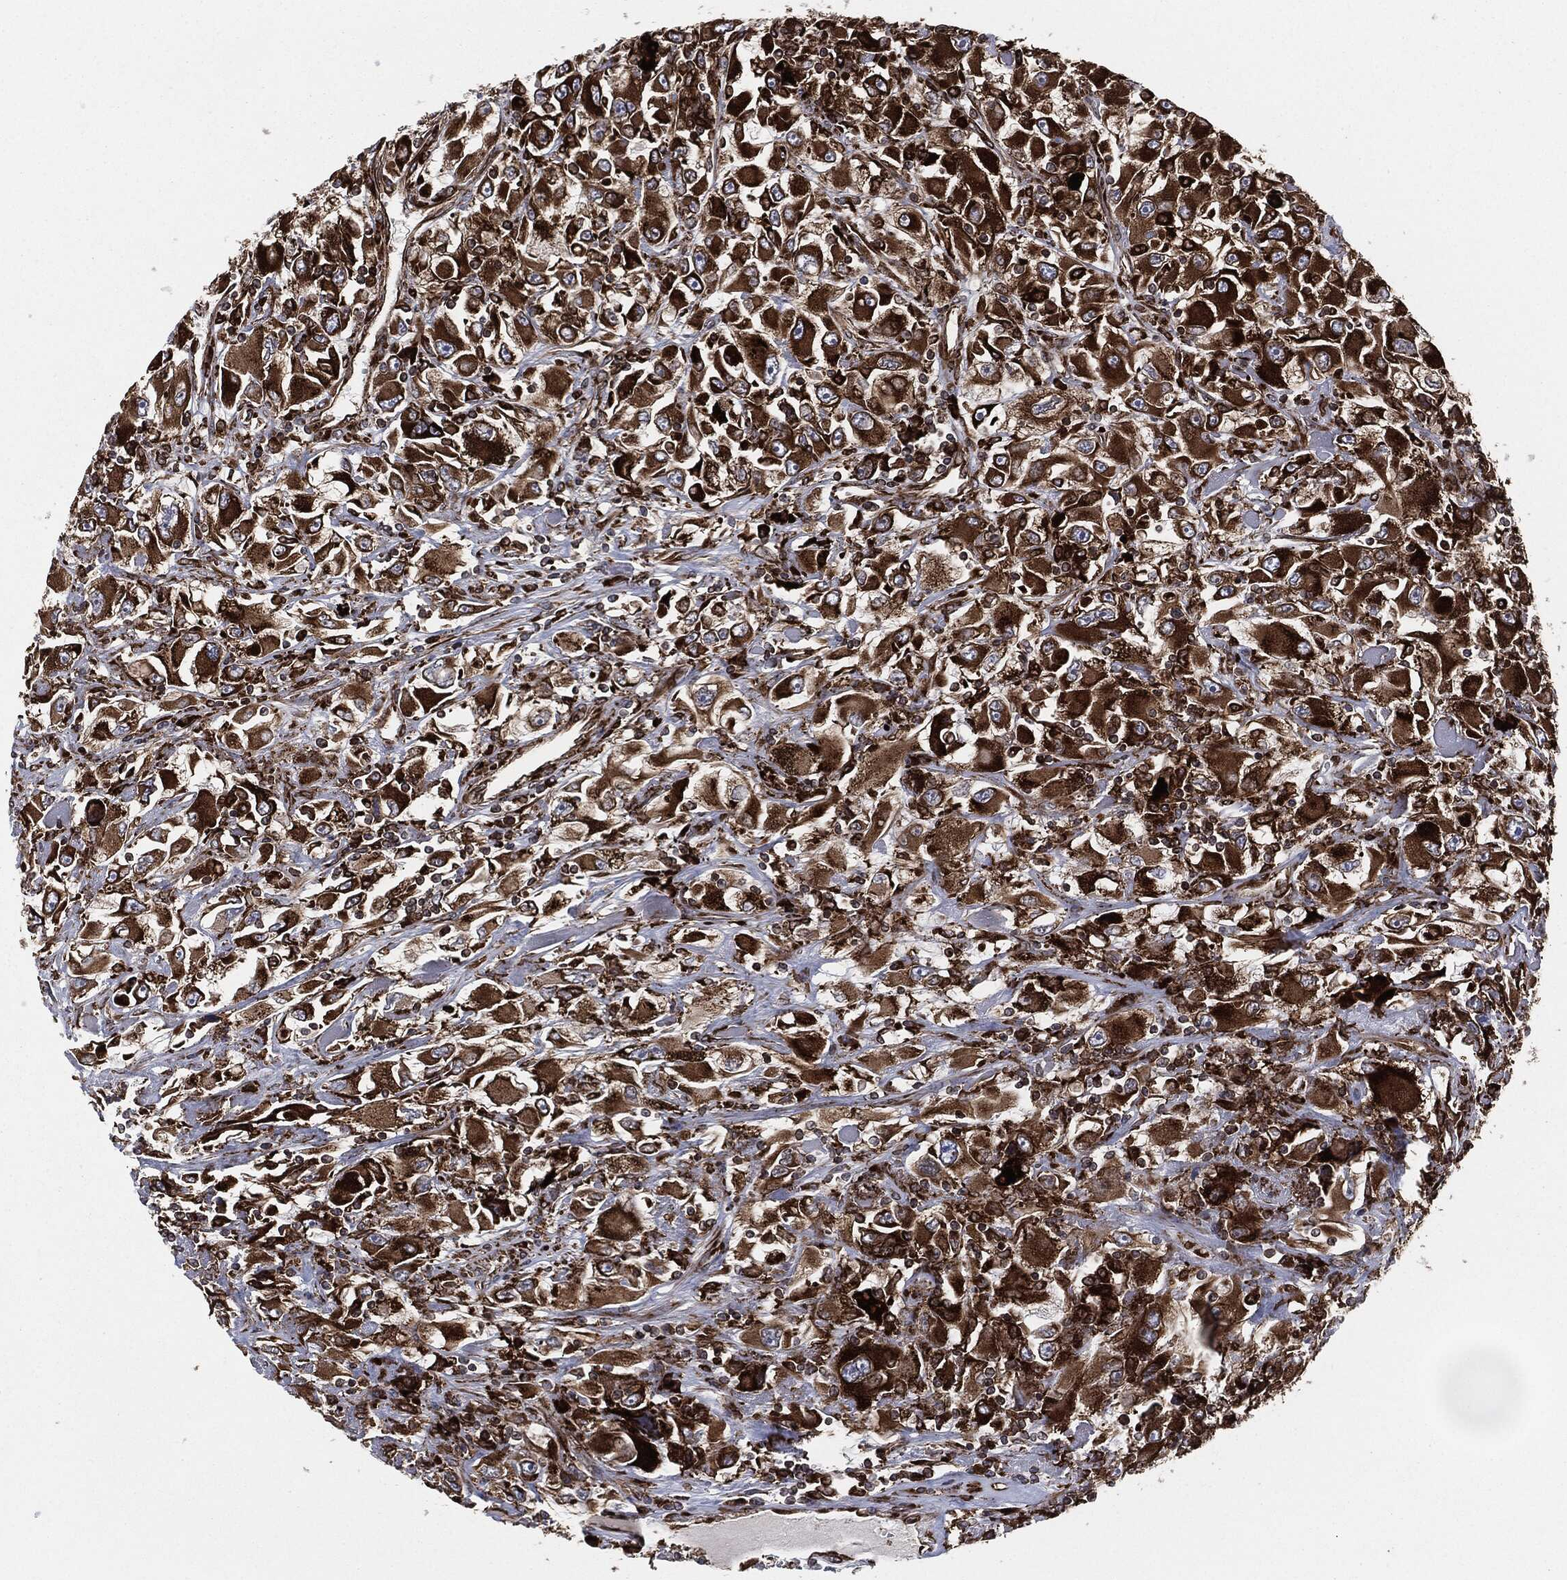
{"staining": {"intensity": "strong", "quantity": ">75%", "location": "cytoplasmic/membranous"}, "tissue": "renal cancer", "cell_type": "Tumor cells", "image_type": "cancer", "snomed": [{"axis": "morphology", "description": "Adenocarcinoma, NOS"}, {"axis": "topography", "description": "Kidney"}], "caption": "Strong cytoplasmic/membranous protein expression is seen in approximately >75% of tumor cells in renal cancer.", "gene": "CALR", "patient": {"sex": "female", "age": 52}}